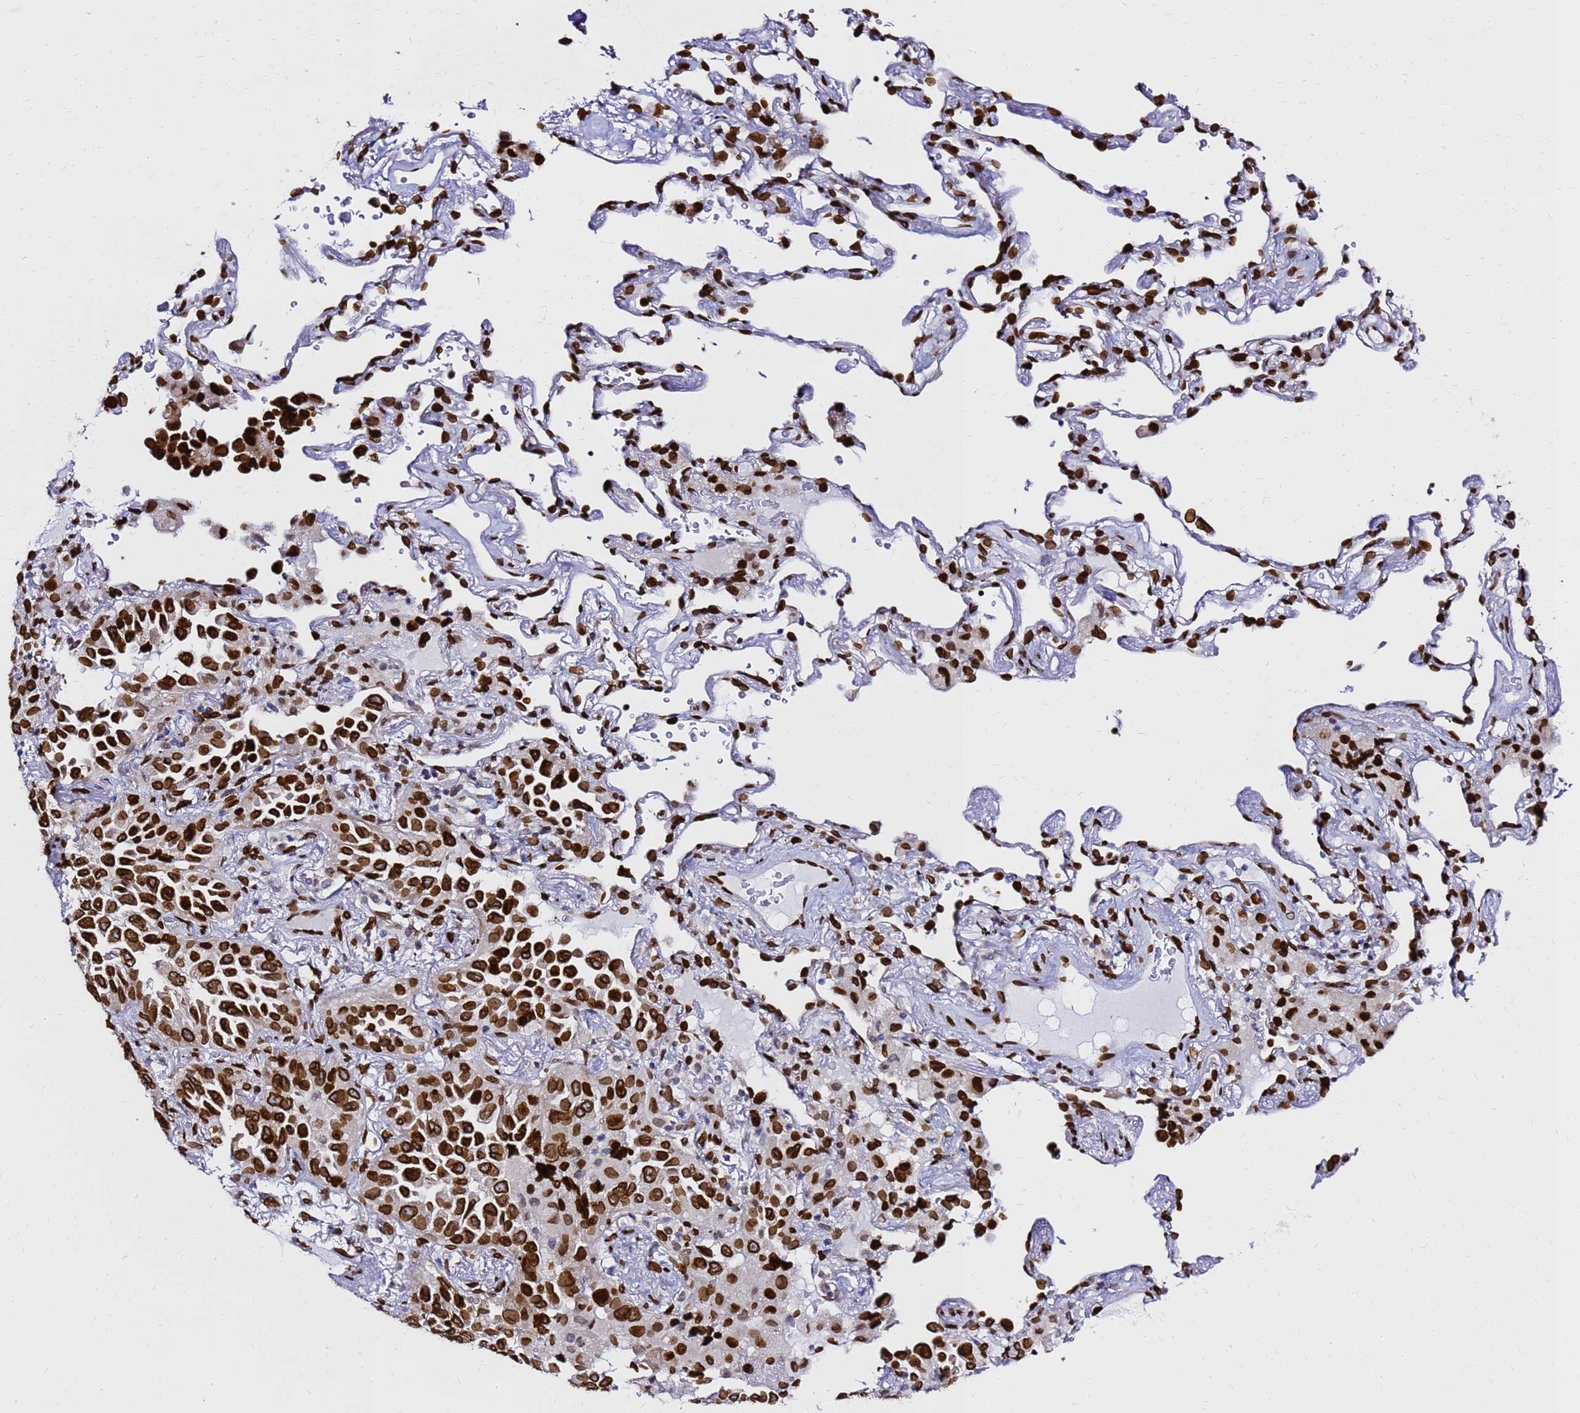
{"staining": {"intensity": "strong", "quantity": ">75%", "location": "cytoplasmic/membranous,nuclear"}, "tissue": "lung cancer", "cell_type": "Tumor cells", "image_type": "cancer", "snomed": [{"axis": "morphology", "description": "Adenocarcinoma, NOS"}, {"axis": "topography", "description": "Lung"}], "caption": "Human adenocarcinoma (lung) stained for a protein (brown) exhibits strong cytoplasmic/membranous and nuclear positive staining in approximately >75% of tumor cells.", "gene": "C6orf141", "patient": {"sex": "female", "age": 69}}